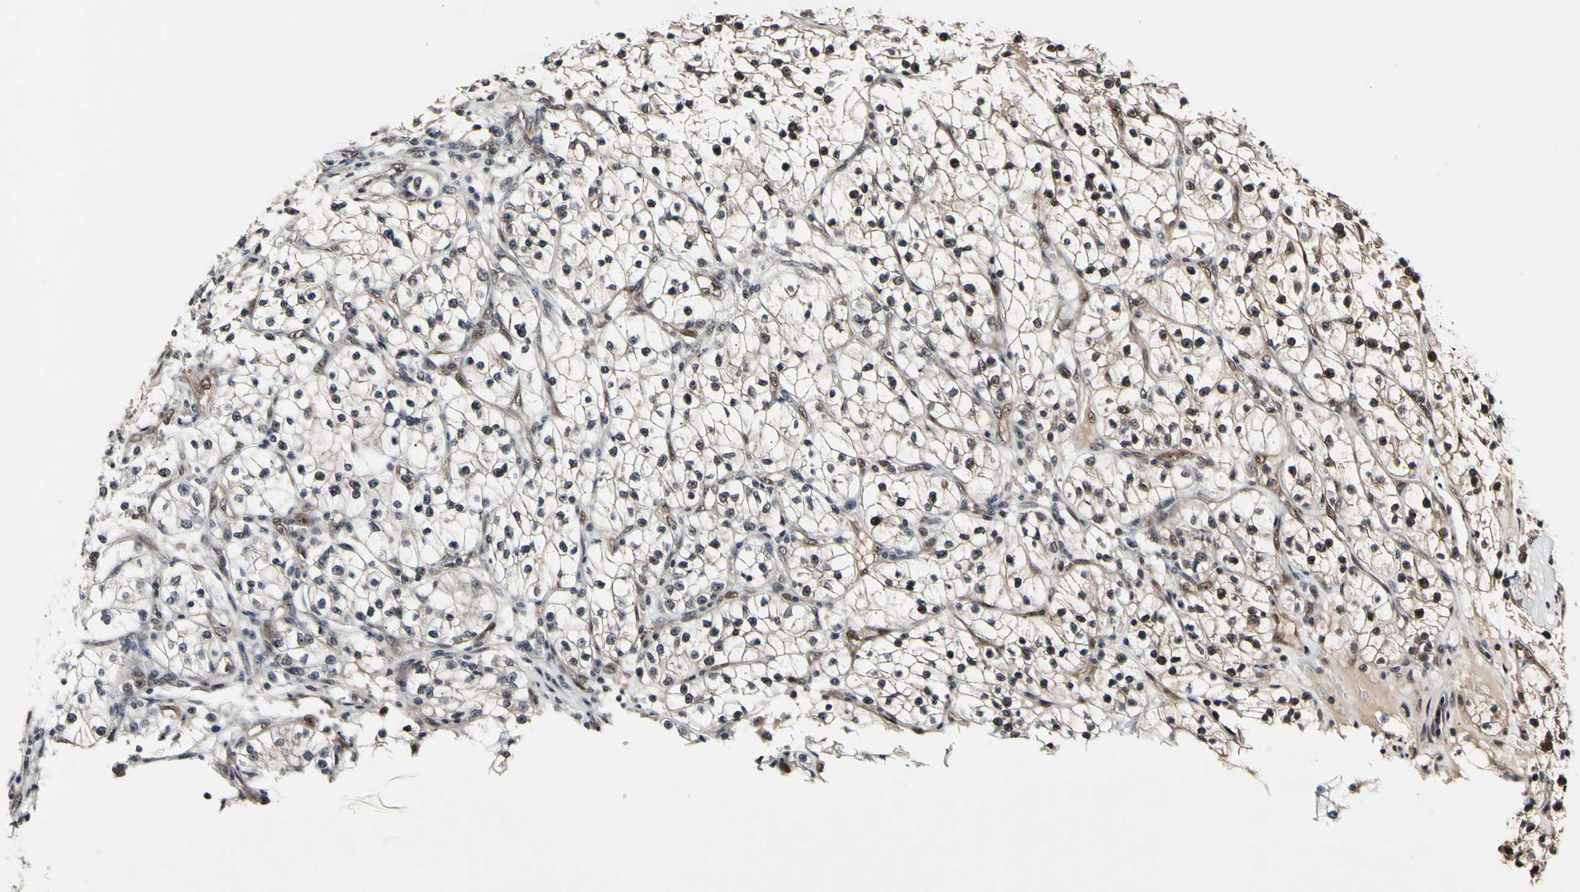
{"staining": {"intensity": "negative", "quantity": "none", "location": "none"}, "tissue": "renal cancer", "cell_type": "Tumor cells", "image_type": "cancer", "snomed": [{"axis": "morphology", "description": "Adenocarcinoma, NOS"}, {"axis": "topography", "description": "Kidney"}], "caption": "Tumor cells are negative for protein expression in human adenocarcinoma (renal).", "gene": "PSMD10", "patient": {"sex": "female", "age": 57}}